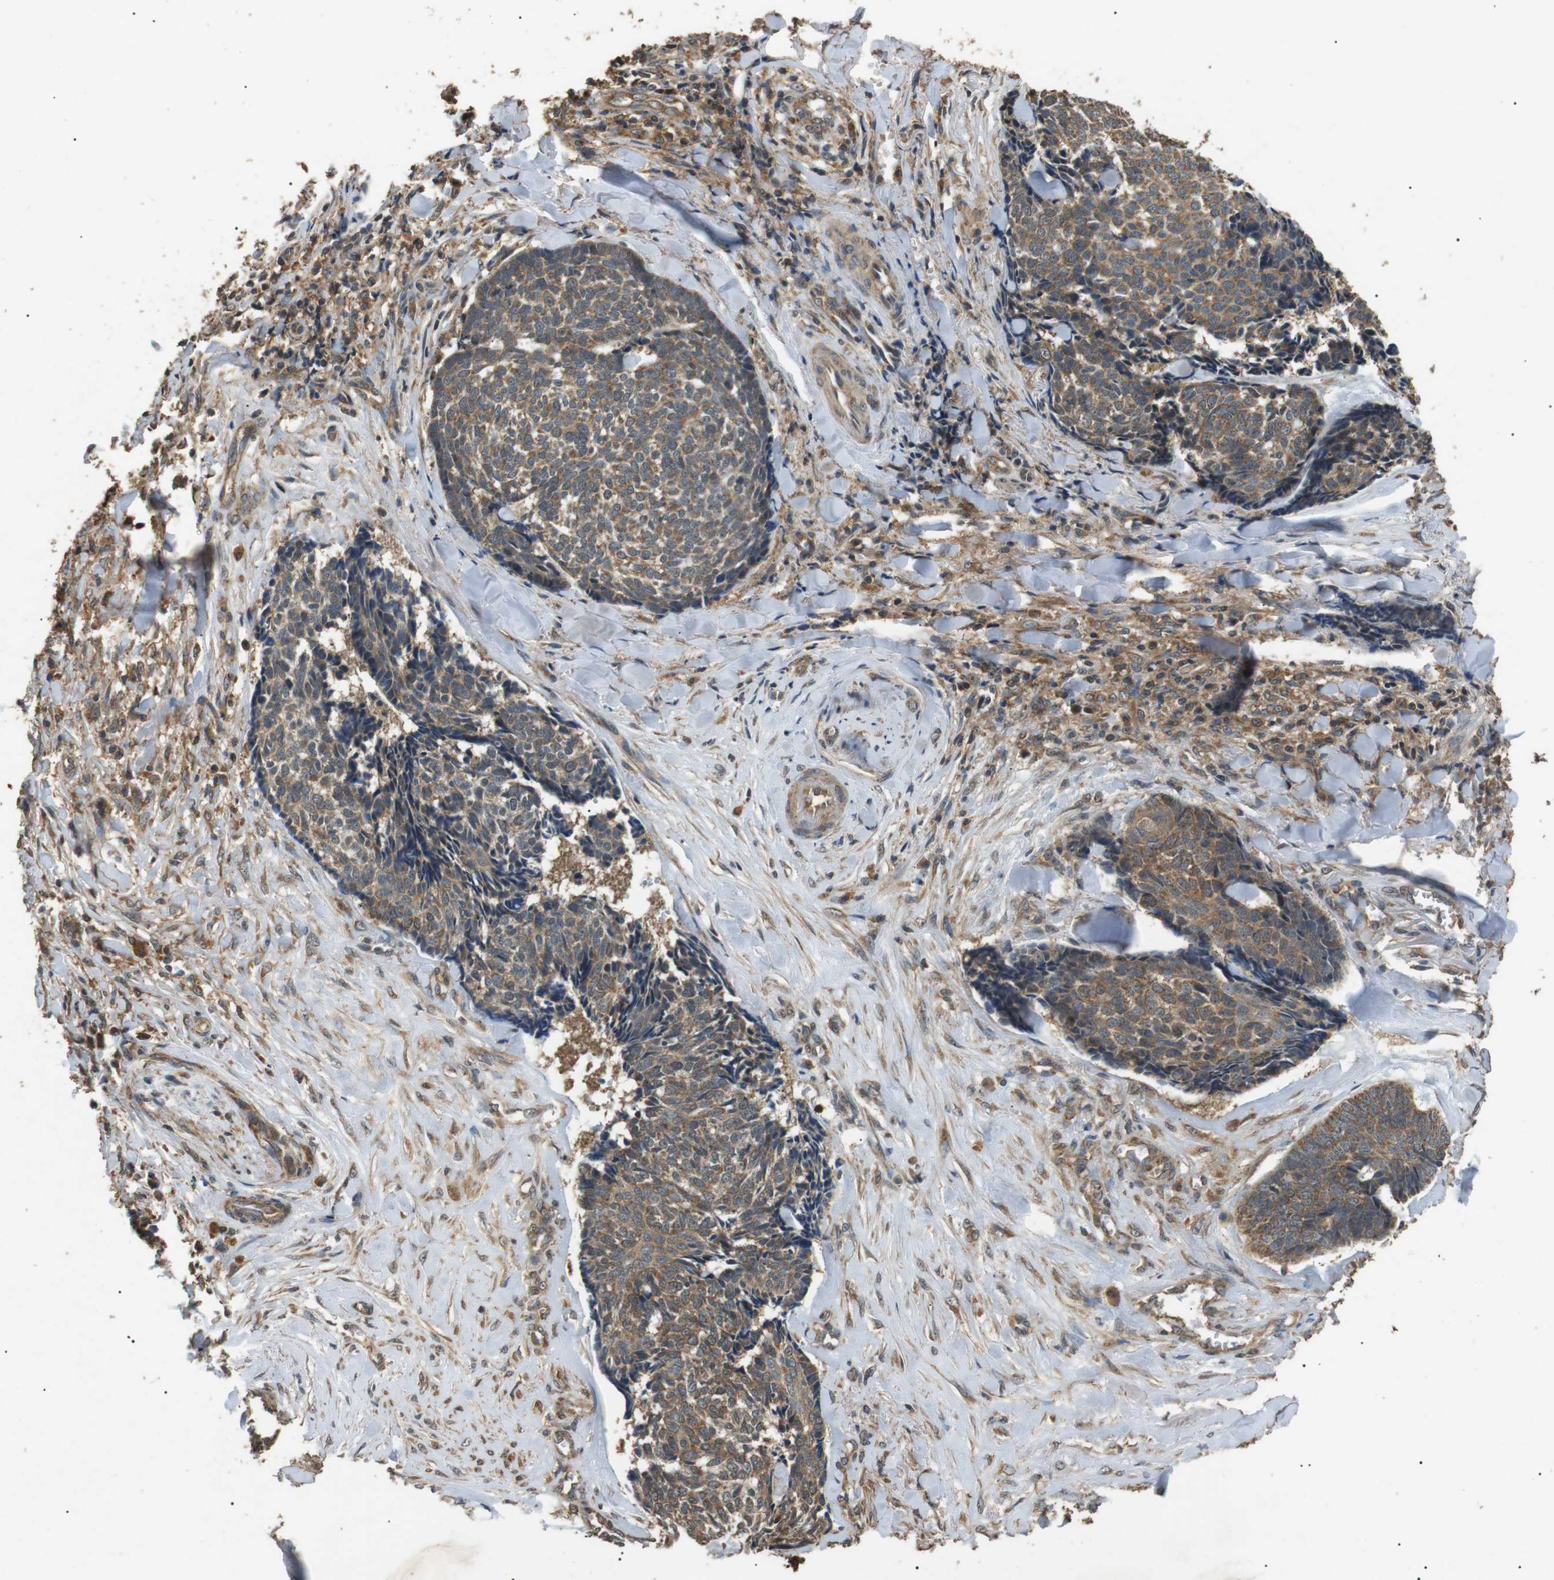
{"staining": {"intensity": "moderate", "quantity": ">75%", "location": "cytoplasmic/membranous"}, "tissue": "skin cancer", "cell_type": "Tumor cells", "image_type": "cancer", "snomed": [{"axis": "morphology", "description": "Basal cell carcinoma"}, {"axis": "topography", "description": "Skin"}], "caption": "Skin basal cell carcinoma stained for a protein demonstrates moderate cytoplasmic/membranous positivity in tumor cells. The protein is stained brown, and the nuclei are stained in blue (DAB (3,3'-diaminobenzidine) IHC with brightfield microscopy, high magnification).", "gene": "TBC1D15", "patient": {"sex": "male", "age": 84}}